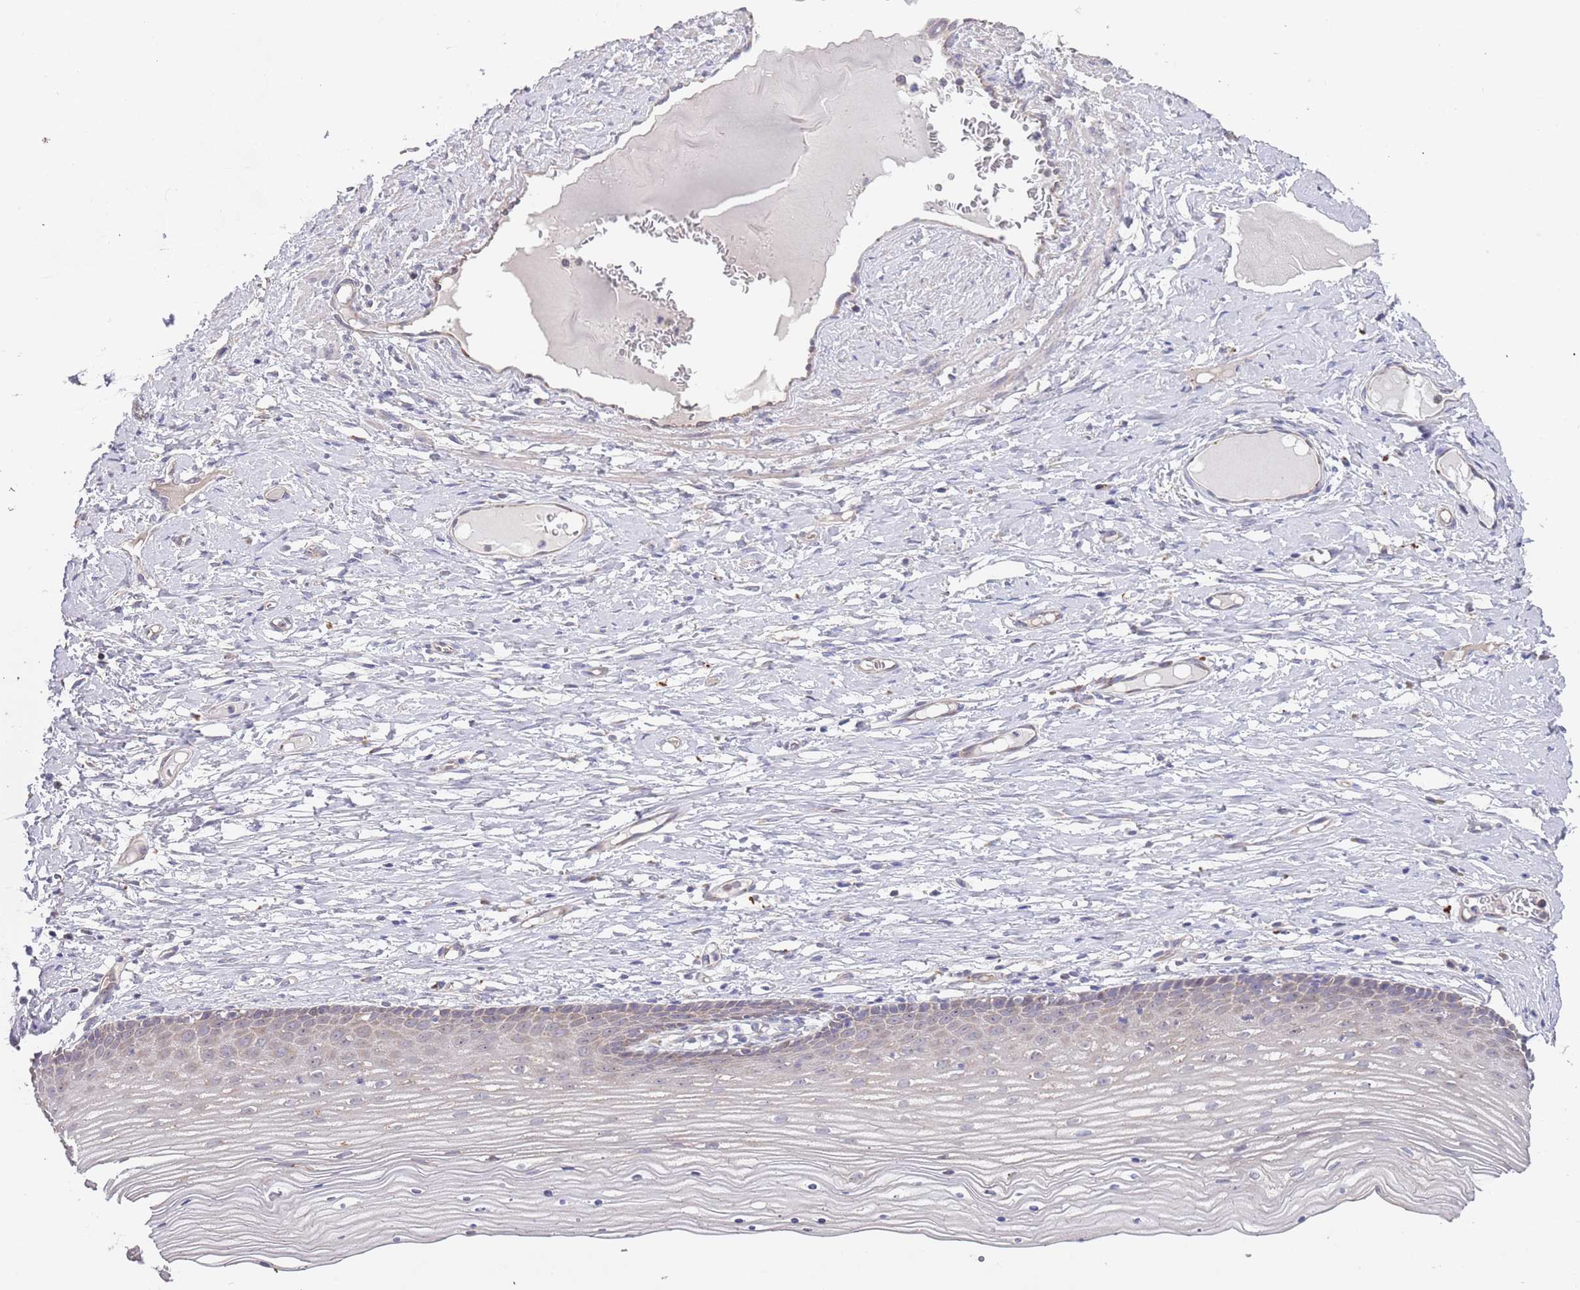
{"staining": {"intensity": "negative", "quantity": "none", "location": "none"}, "tissue": "cervix", "cell_type": "Glandular cells", "image_type": "normal", "snomed": [{"axis": "morphology", "description": "Normal tissue, NOS"}, {"axis": "topography", "description": "Cervix"}], "caption": "The immunohistochemistry image has no significant positivity in glandular cells of cervix. The staining is performed using DAB (3,3'-diaminobenzidine) brown chromogen with nuclei counter-stained in using hematoxylin.", "gene": "TMEM64", "patient": {"sex": "female", "age": 42}}